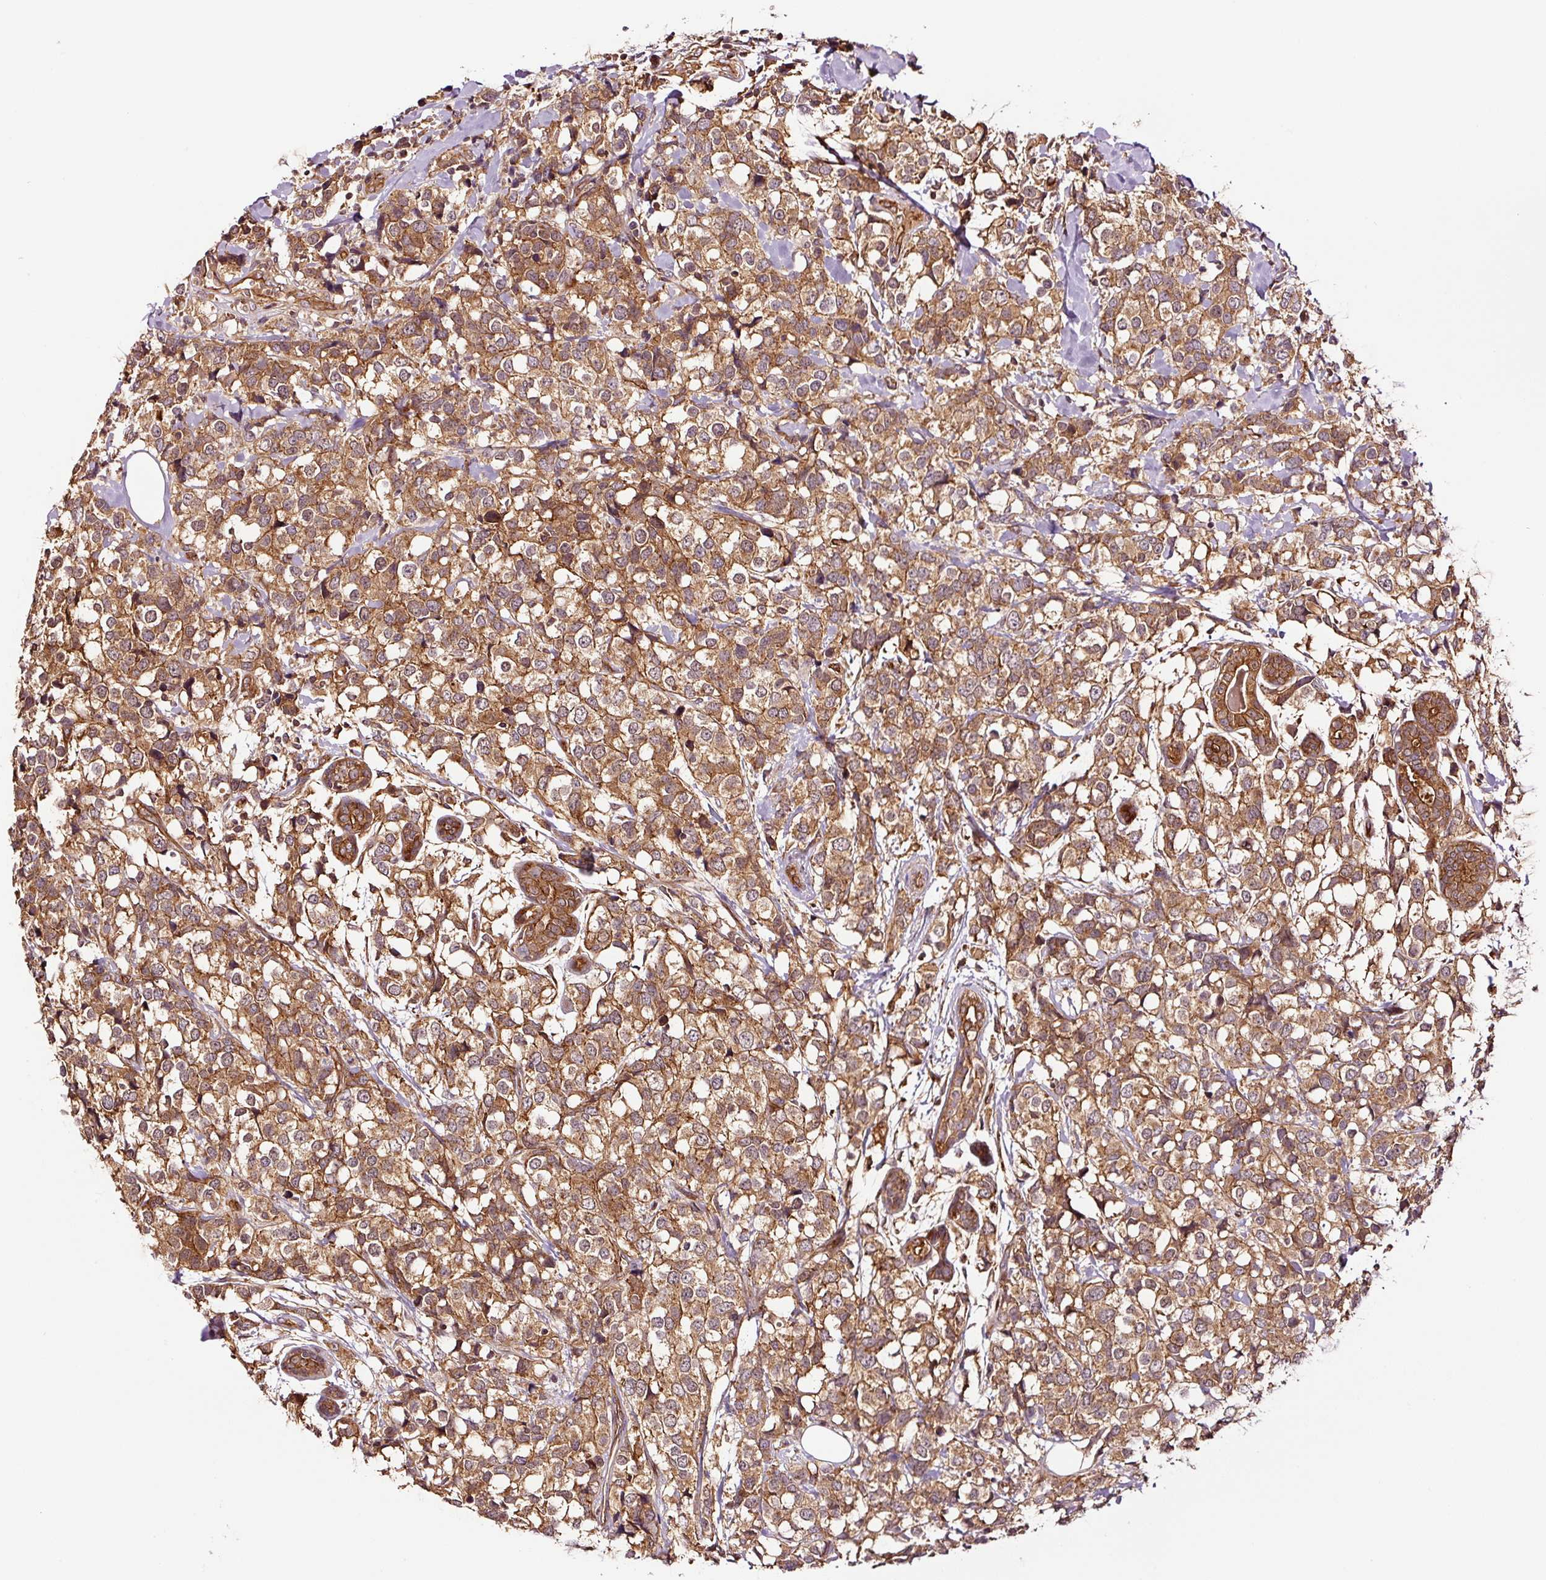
{"staining": {"intensity": "strong", "quantity": ">75%", "location": "cytoplasmic/membranous"}, "tissue": "breast cancer", "cell_type": "Tumor cells", "image_type": "cancer", "snomed": [{"axis": "morphology", "description": "Lobular carcinoma"}, {"axis": "topography", "description": "Breast"}], "caption": "This is a photomicrograph of immunohistochemistry (IHC) staining of breast lobular carcinoma, which shows strong positivity in the cytoplasmic/membranous of tumor cells.", "gene": "METAP1", "patient": {"sex": "female", "age": 59}}